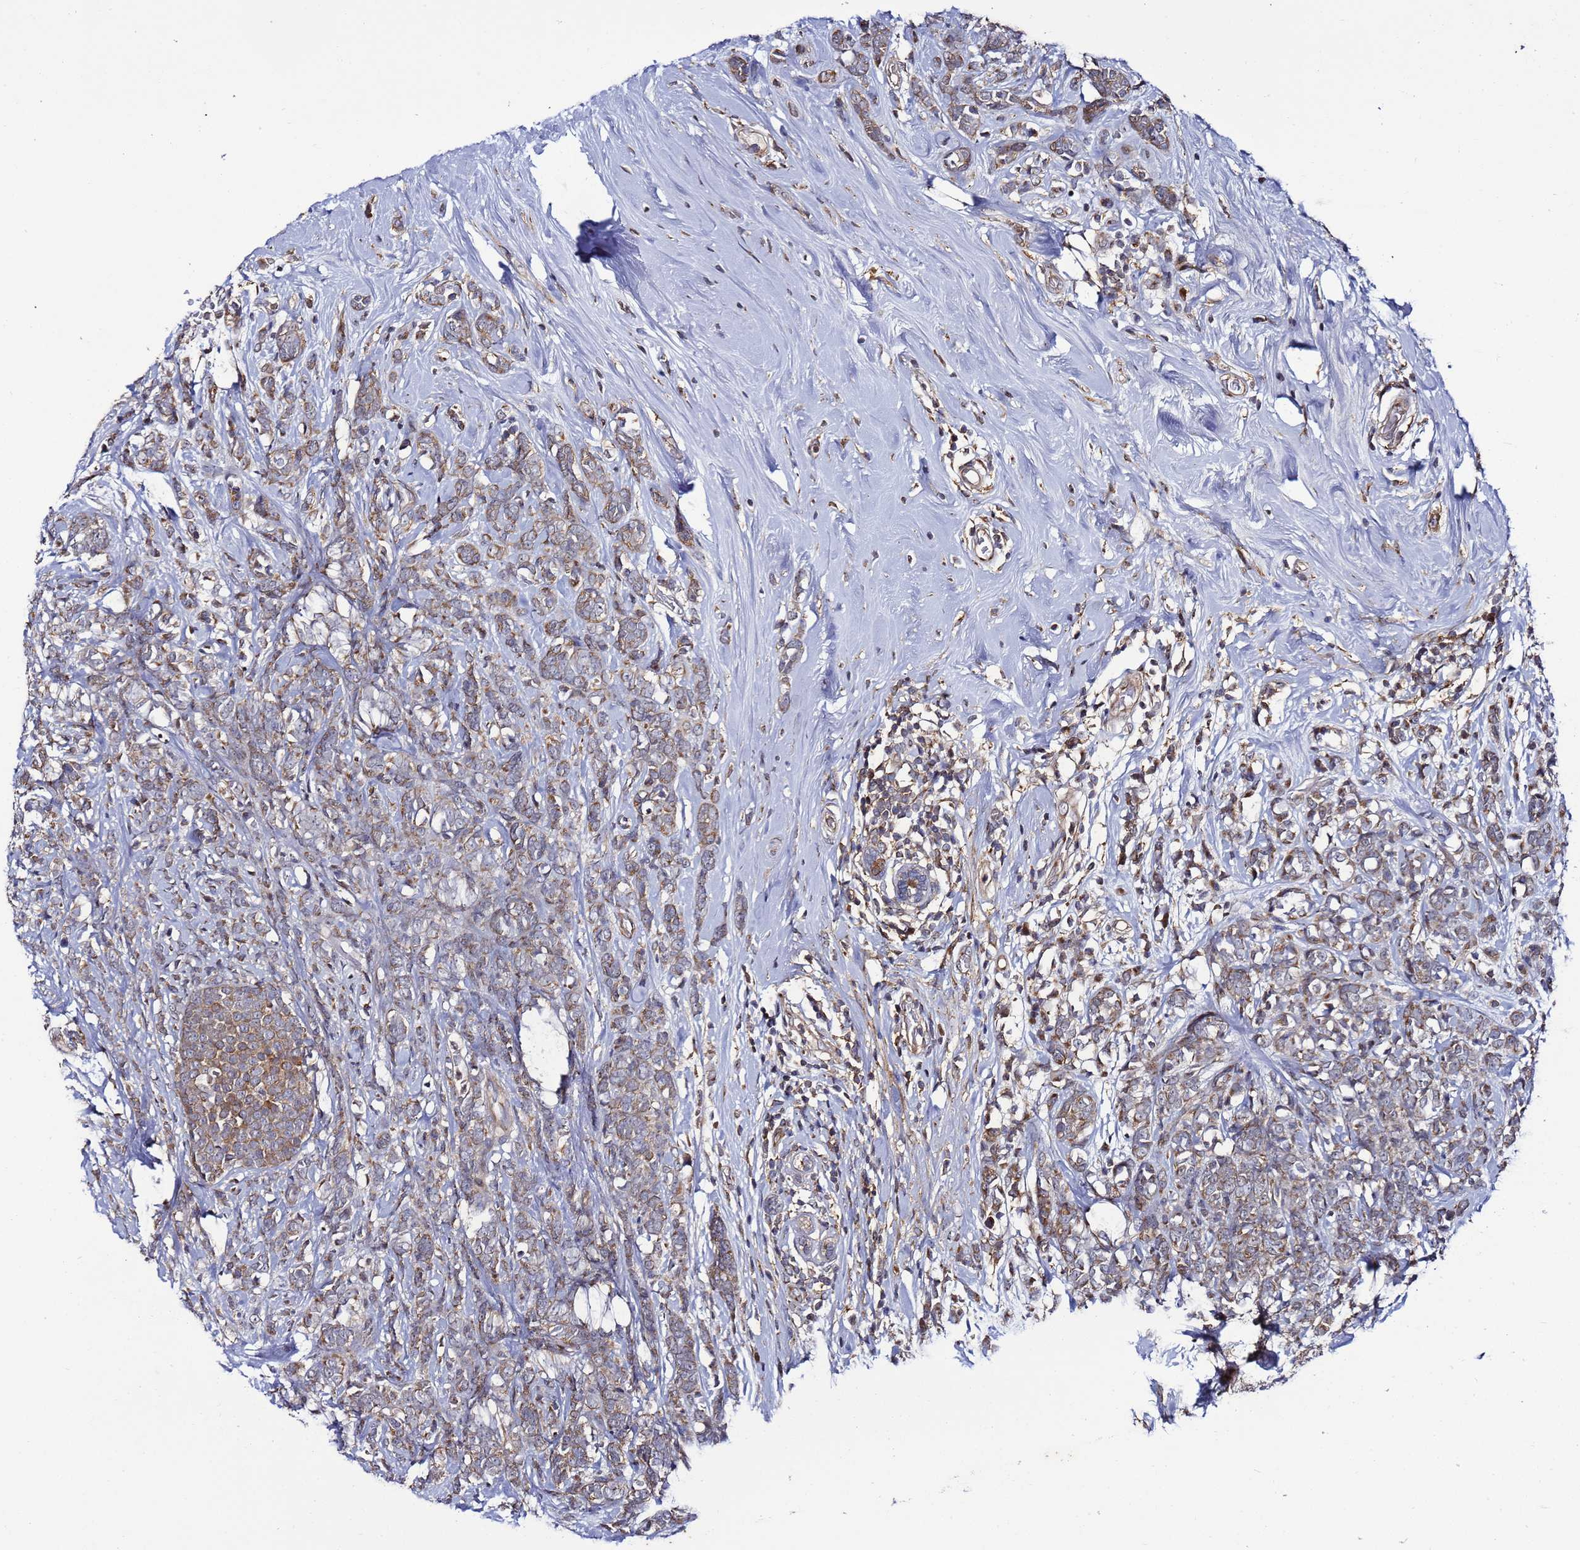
{"staining": {"intensity": "weak", "quantity": ">75%", "location": "cytoplasmic/membranous"}, "tissue": "breast cancer", "cell_type": "Tumor cells", "image_type": "cancer", "snomed": [{"axis": "morphology", "description": "Lobular carcinoma"}, {"axis": "topography", "description": "Breast"}], "caption": "Protein analysis of lobular carcinoma (breast) tissue shows weak cytoplasmic/membranous expression in approximately >75% of tumor cells. The staining was performed using DAB to visualize the protein expression in brown, while the nuclei were stained in blue with hematoxylin (Magnification: 20x).", "gene": "TMEM176B", "patient": {"sex": "female", "age": 58}}